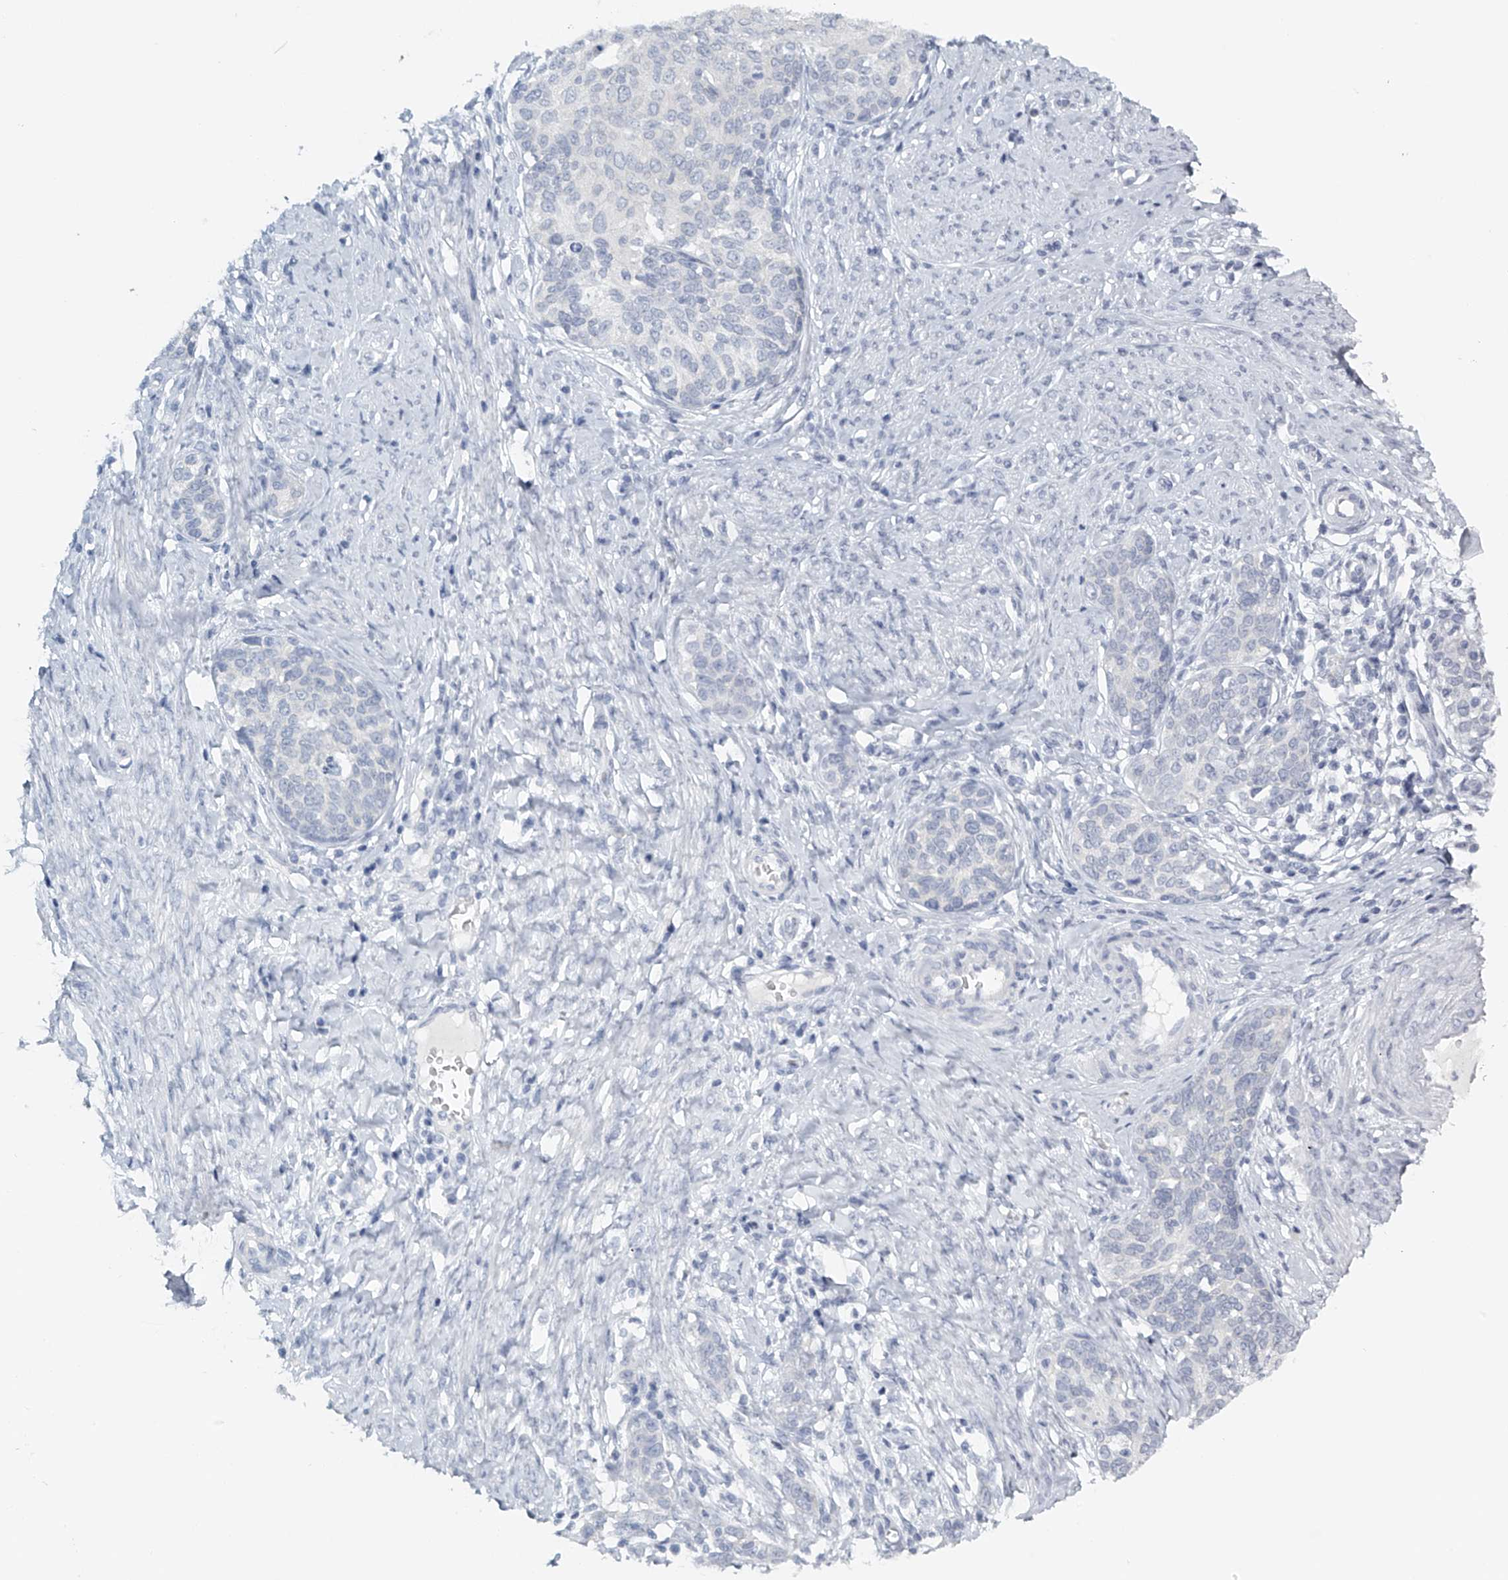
{"staining": {"intensity": "negative", "quantity": "none", "location": "none"}, "tissue": "cervical cancer", "cell_type": "Tumor cells", "image_type": "cancer", "snomed": [{"axis": "morphology", "description": "Squamous cell carcinoma, NOS"}, {"axis": "morphology", "description": "Adenocarcinoma, NOS"}, {"axis": "topography", "description": "Cervix"}], "caption": "Tumor cells are negative for protein expression in human cervical squamous cell carcinoma.", "gene": "FAT2", "patient": {"sex": "female", "age": 52}}